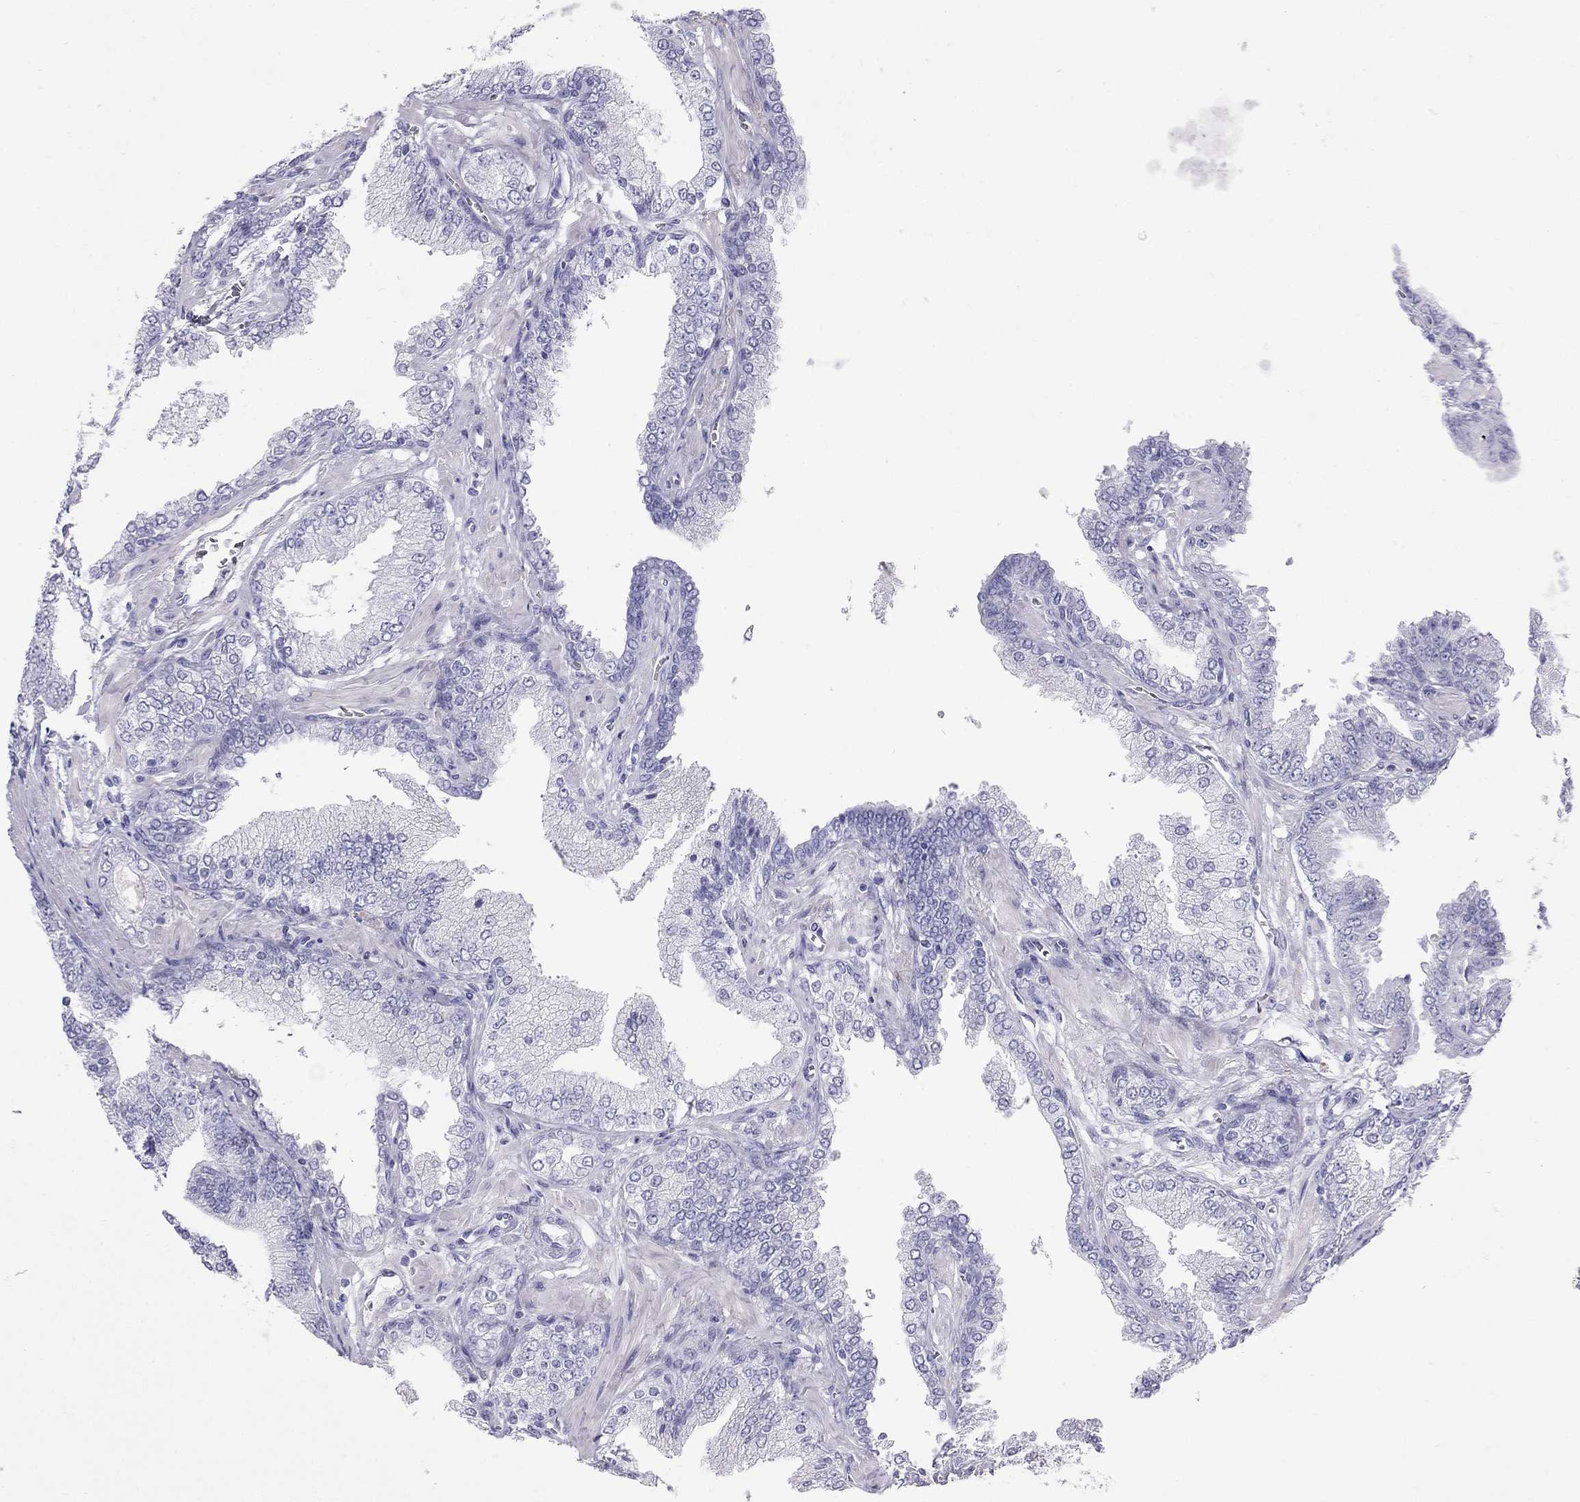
{"staining": {"intensity": "negative", "quantity": "none", "location": "none"}, "tissue": "prostate cancer", "cell_type": "Tumor cells", "image_type": "cancer", "snomed": [{"axis": "morphology", "description": "Adenocarcinoma, NOS"}, {"axis": "topography", "description": "Prostate"}], "caption": "The immunohistochemistry micrograph has no significant expression in tumor cells of prostate cancer tissue.", "gene": "GRIA2", "patient": {"sex": "male", "age": 64}}